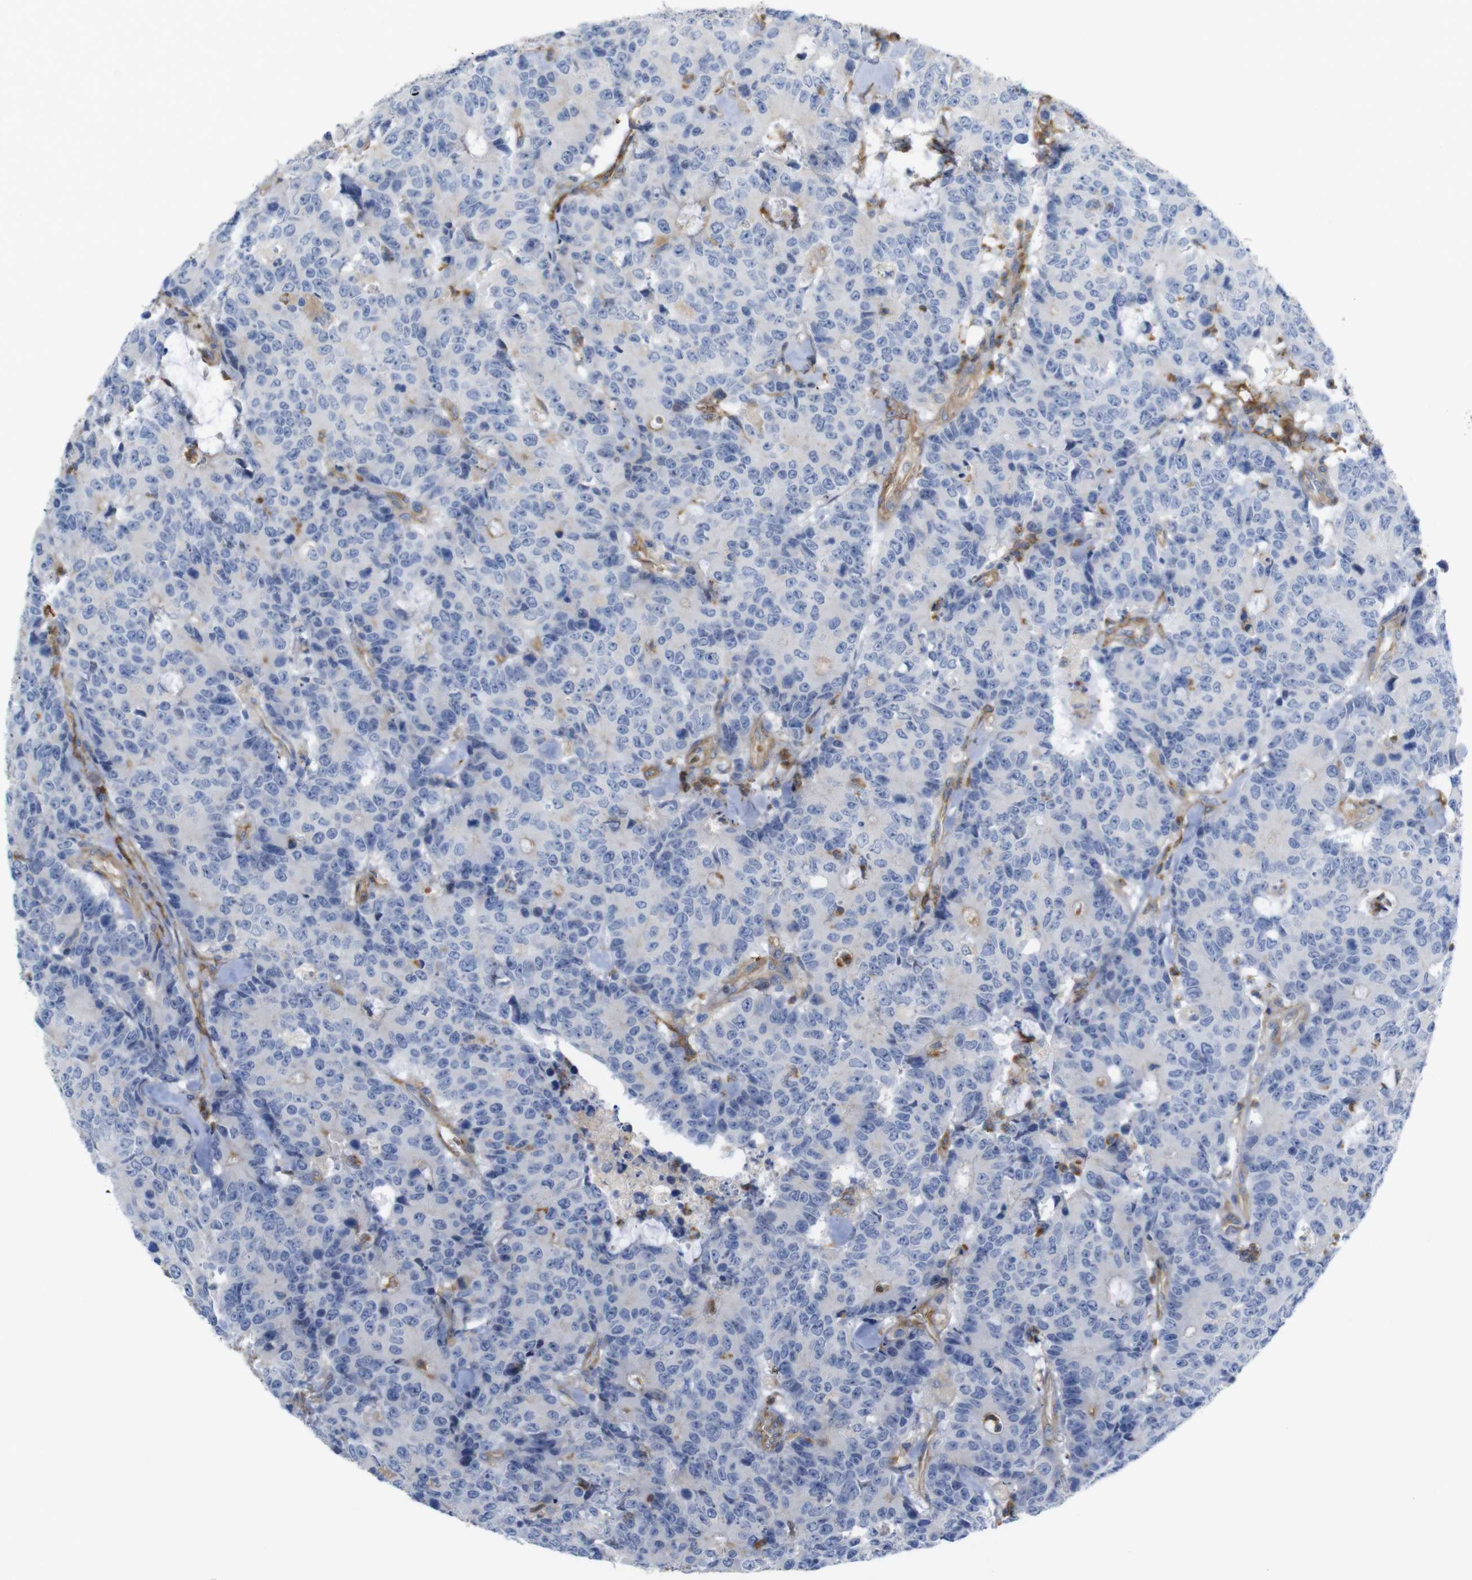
{"staining": {"intensity": "negative", "quantity": "none", "location": "none"}, "tissue": "colorectal cancer", "cell_type": "Tumor cells", "image_type": "cancer", "snomed": [{"axis": "morphology", "description": "Adenocarcinoma, NOS"}, {"axis": "topography", "description": "Colon"}], "caption": "Immunohistochemistry photomicrograph of human colorectal cancer stained for a protein (brown), which displays no staining in tumor cells.", "gene": "CYBRD1", "patient": {"sex": "female", "age": 86}}